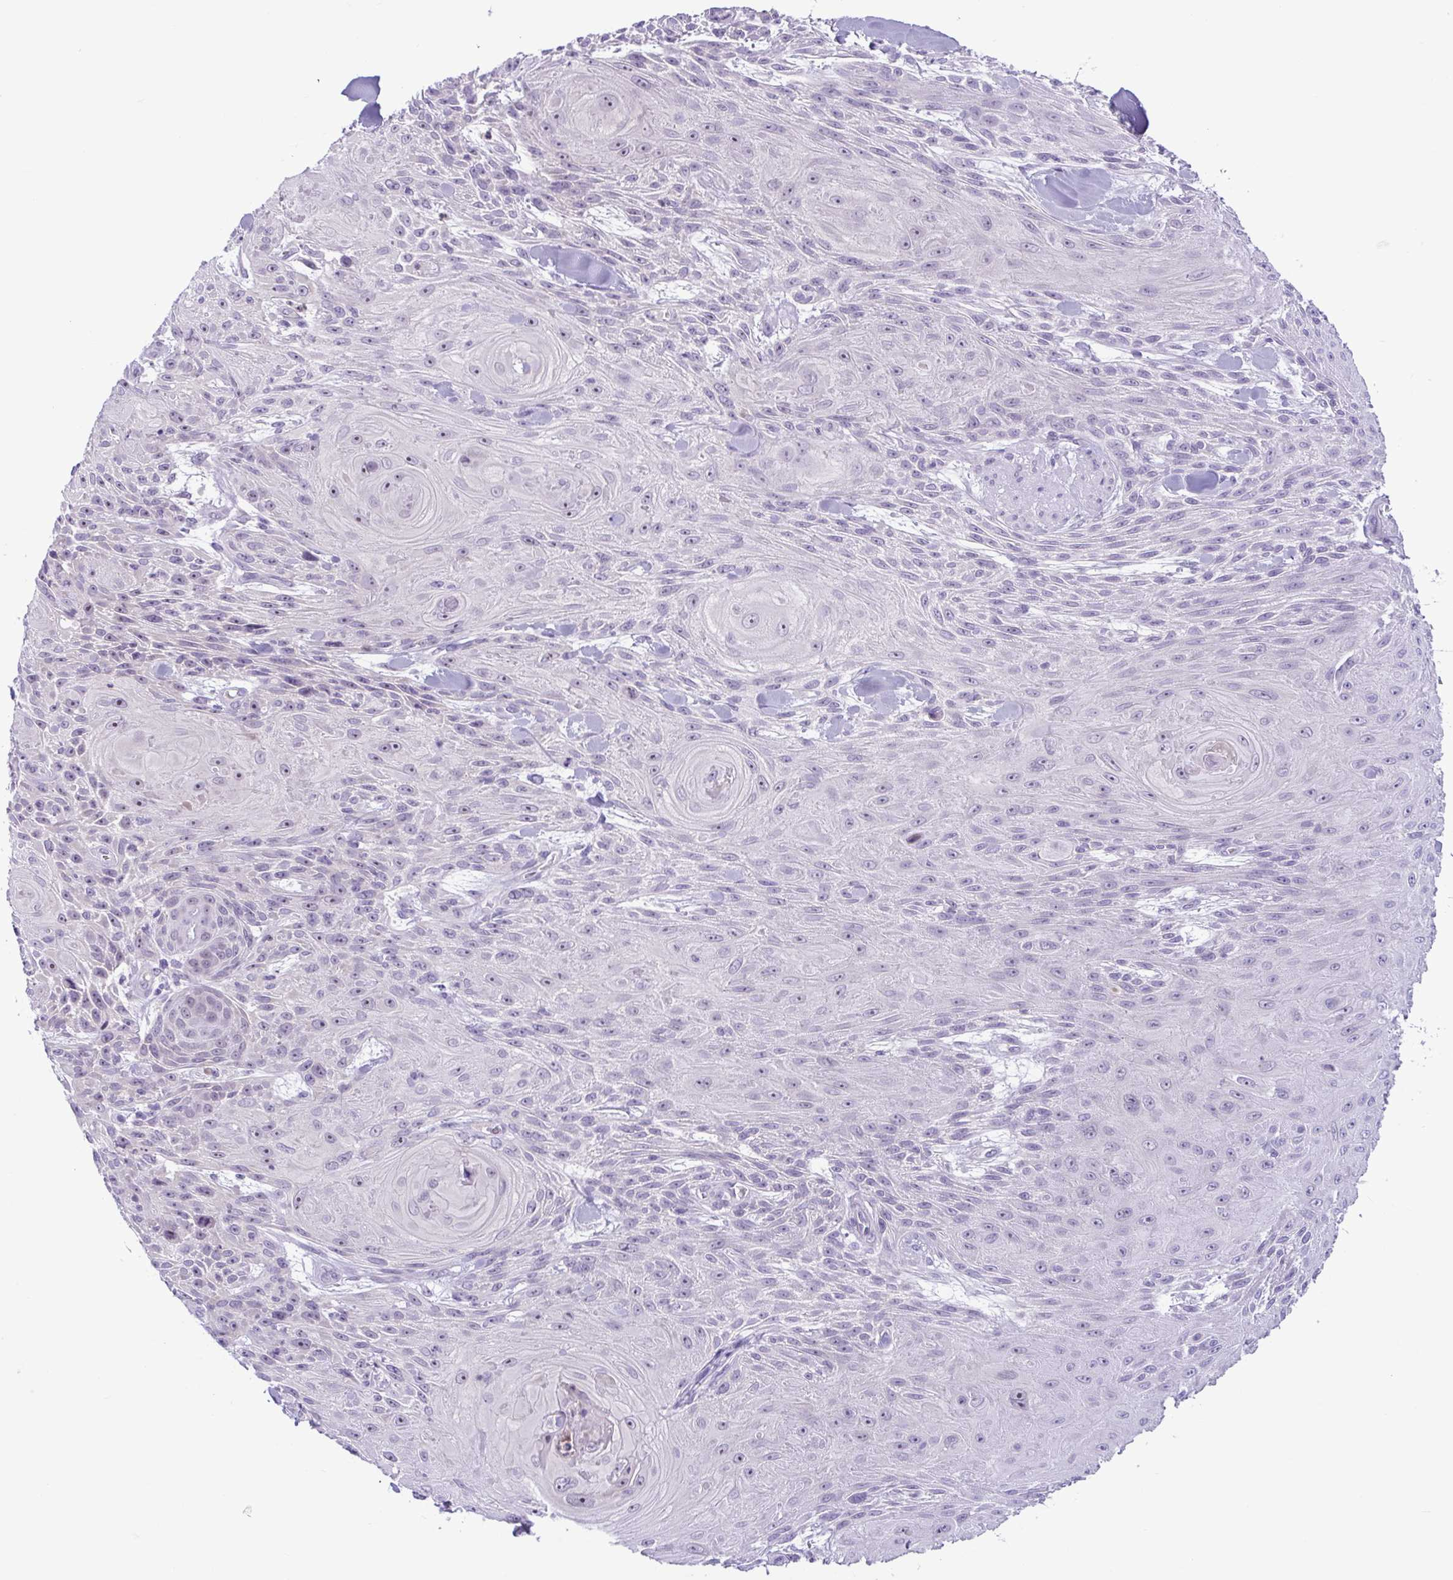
{"staining": {"intensity": "negative", "quantity": "none", "location": "none"}, "tissue": "skin cancer", "cell_type": "Tumor cells", "image_type": "cancer", "snomed": [{"axis": "morphology", "description": "Squamous cell carcinoma, NOS"}, {"axis": "topography", "description": "Skin"}], "caption": "Immunohistochemical staining of human skin squamous cell carcinoma displays no significant positivity in tumor cells.", "gene": "WNT9B", "patient": {"sex": "male", "age": 88}}